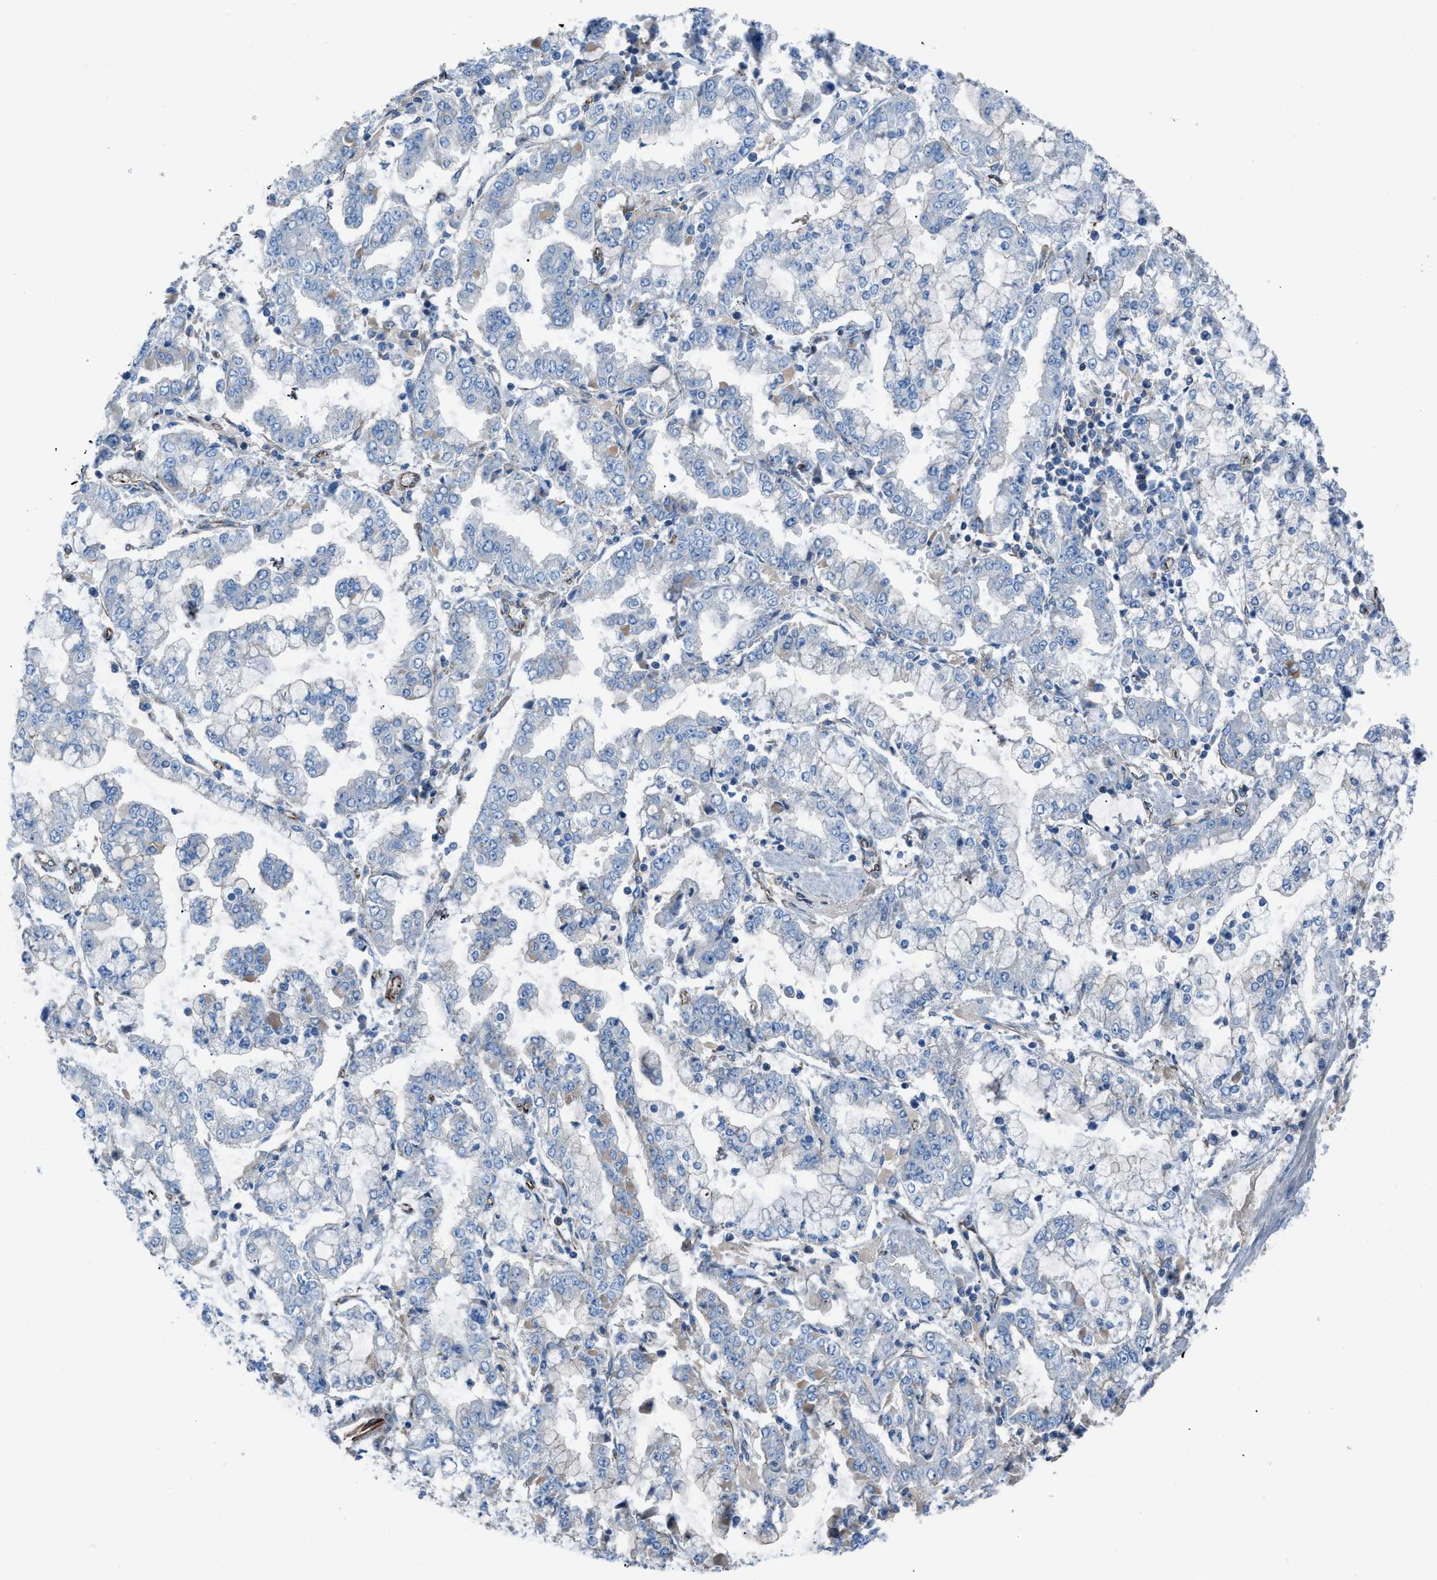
{"staining": {"intensity": "negative", "quantity": "none", "location": "none"}, "tissue": "stomach cancer", "cell_type": "Tumor cells", "image_type": "cancer", "snomed": [{"axis": "morphology", "description": "Adenocarcinoma, NOS"}, {"axis": "topography", "description": "Stomach"}], "caption": "Immunohistochemistry (IHC) of human stomach cancer (adenocarcinoma) displays no positivity in tumor cells.", "gene": "CABP7", "patient": {"sex": "male", "age": 76}}